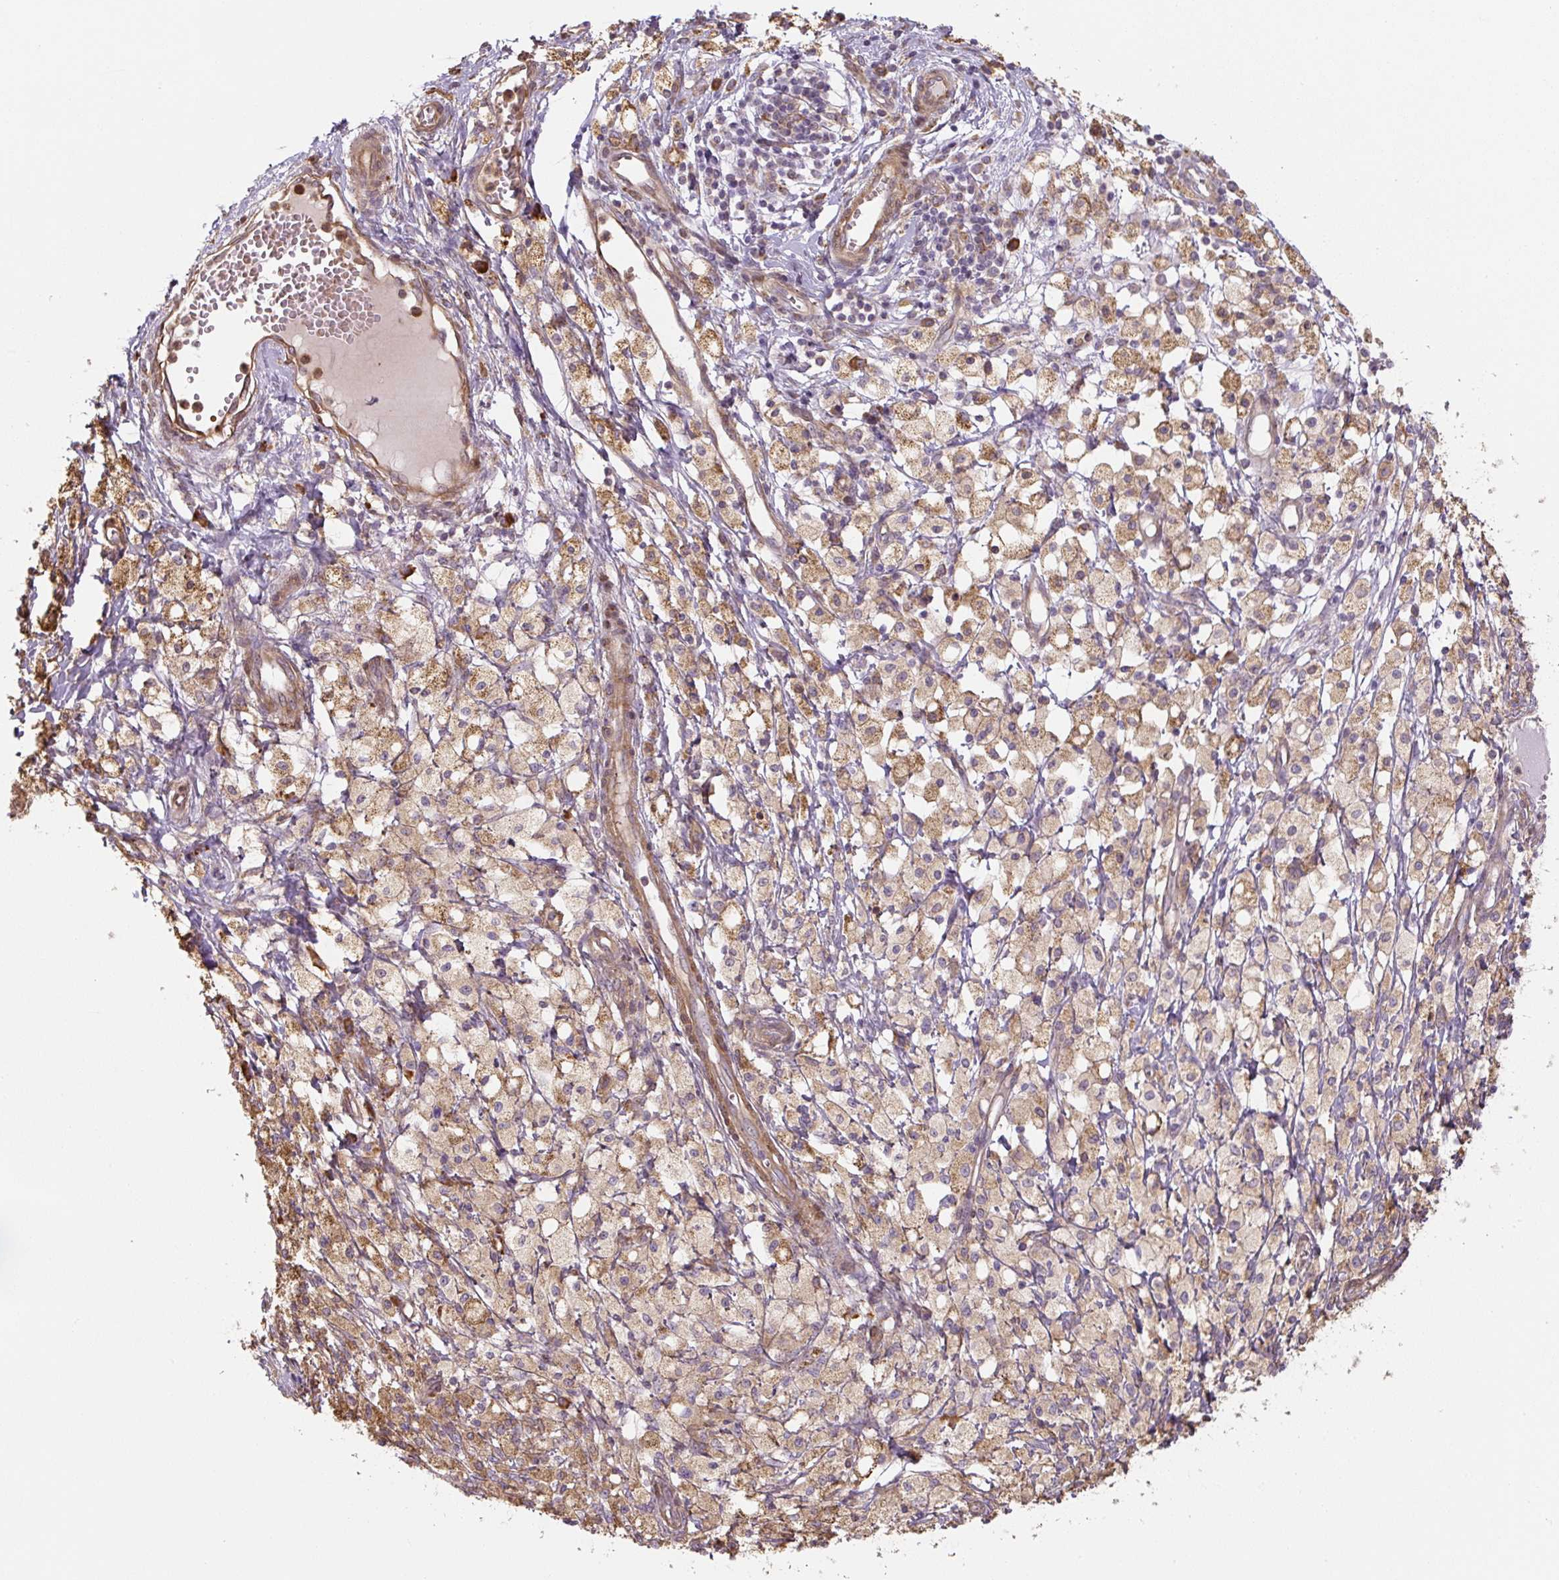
{"staining": {"intensity": "moderate", "quantity": ">75%", "location": "cytoplasmic/membranous"}, "tissue": "ovarian cancer", "cell_type": "Tumor cells", "image_type": "cancer", "snomed": [{"axis": "morphology", "description": "Carcinoma, endometroid"}, {"axis": "topography", "description": "Ovary"}], "caption": "Protein staining of ovarian cancer tissue exhibits moderate cytoplasmic/membranous staining in approximately >75% of tumor cells.", "gene": "RASA1", "patient": {"sex": "female", "age": 42}}